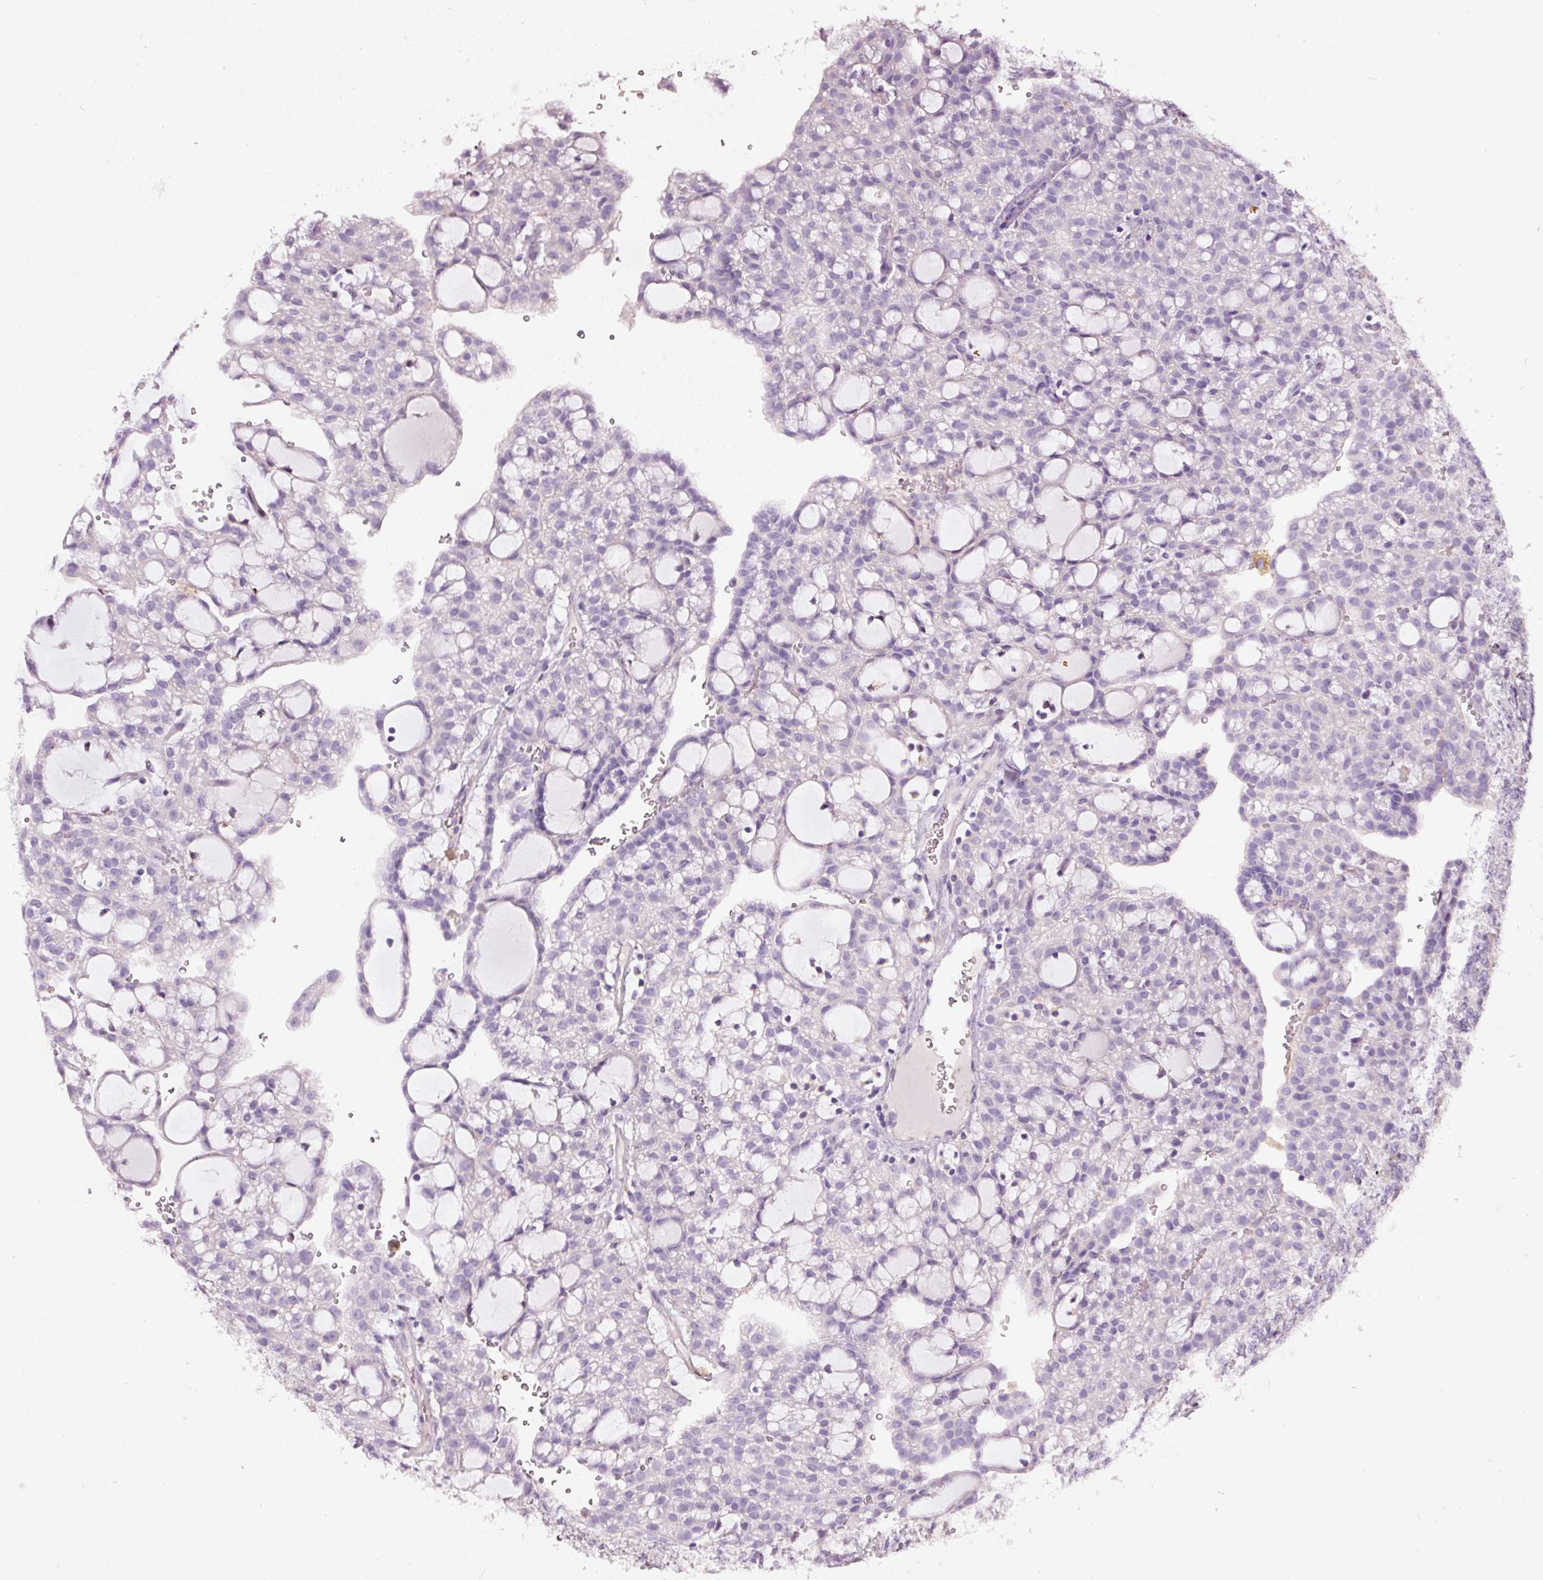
{"staining": {"intensity": "negative", "quantity": "none", "location": "none"}, "tissue": "renal cancer", "cell_type": "Tumor cells", "image_type": "cancer", "snomed": [{"axis": "morphology", "description": "Adenocarcinoma, NOS"}, {"axis": "topography", "description": "Kidney"}], "caption": "Renal cancer was stained to show a protein in brown. There is no significant positivity in tumor cells.", "gene": "CYB561A3", "patient": {"sex": "male", "age": 63}}